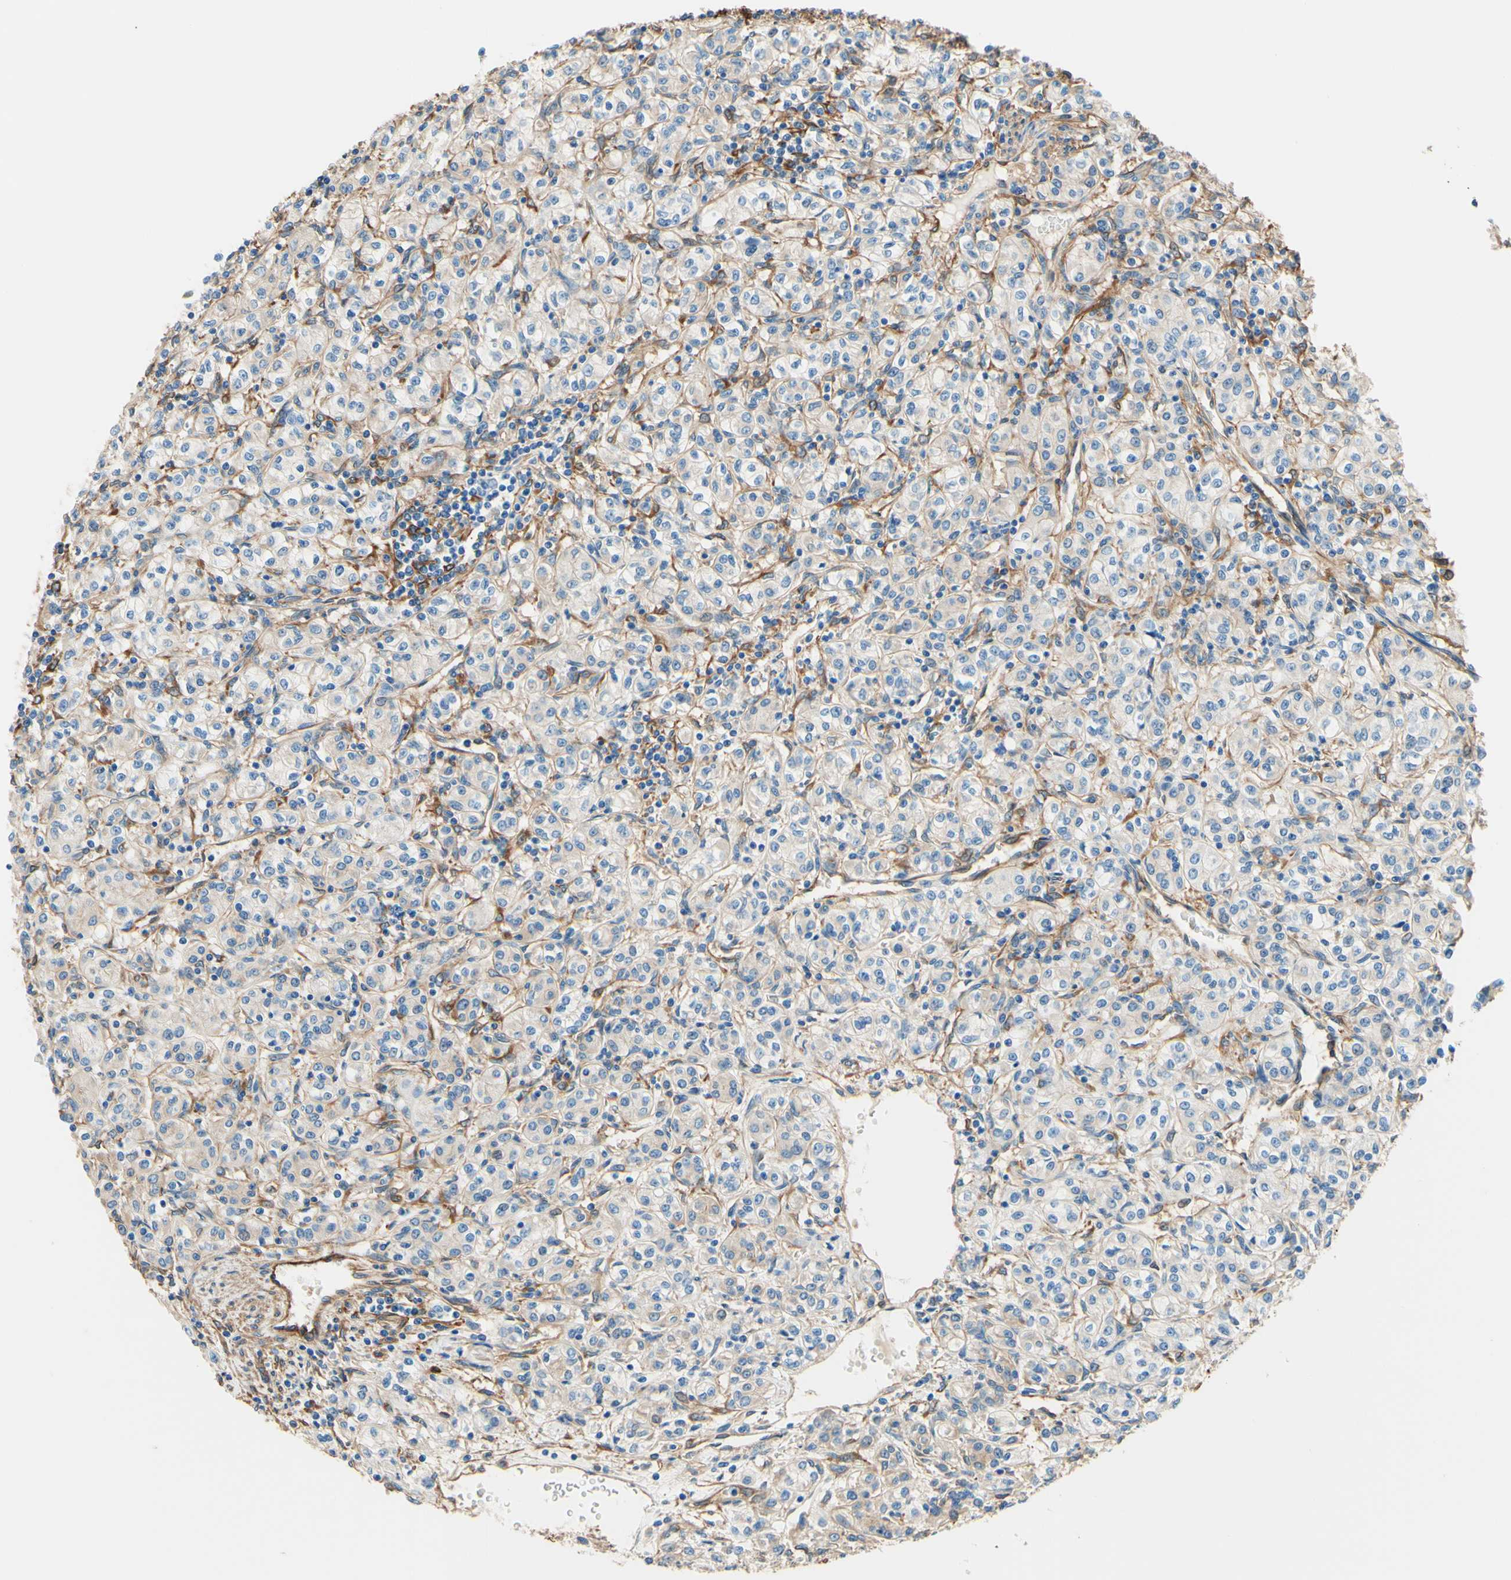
{"staining": {"intensity": "negative", "quantity": "none", "location": "none"}, "tissue": "renal cancer", "cell_type": "Tumor cells", "image_type": "cancer", "snomed": [{"axis": "morphology", "description": "Adenocarcinoma, NOS"}, {"axis": "topography", "description": "Kidney"}], "caption": "DAB immunohistochemical staining of renal adenocarcinoma shows no significant staining in tumor cells. (Immunohistochemistry, brightfield microscopy, high magnification).", "gene": "DPYSL3", "patient": {"sex": "male", "age": 77}}